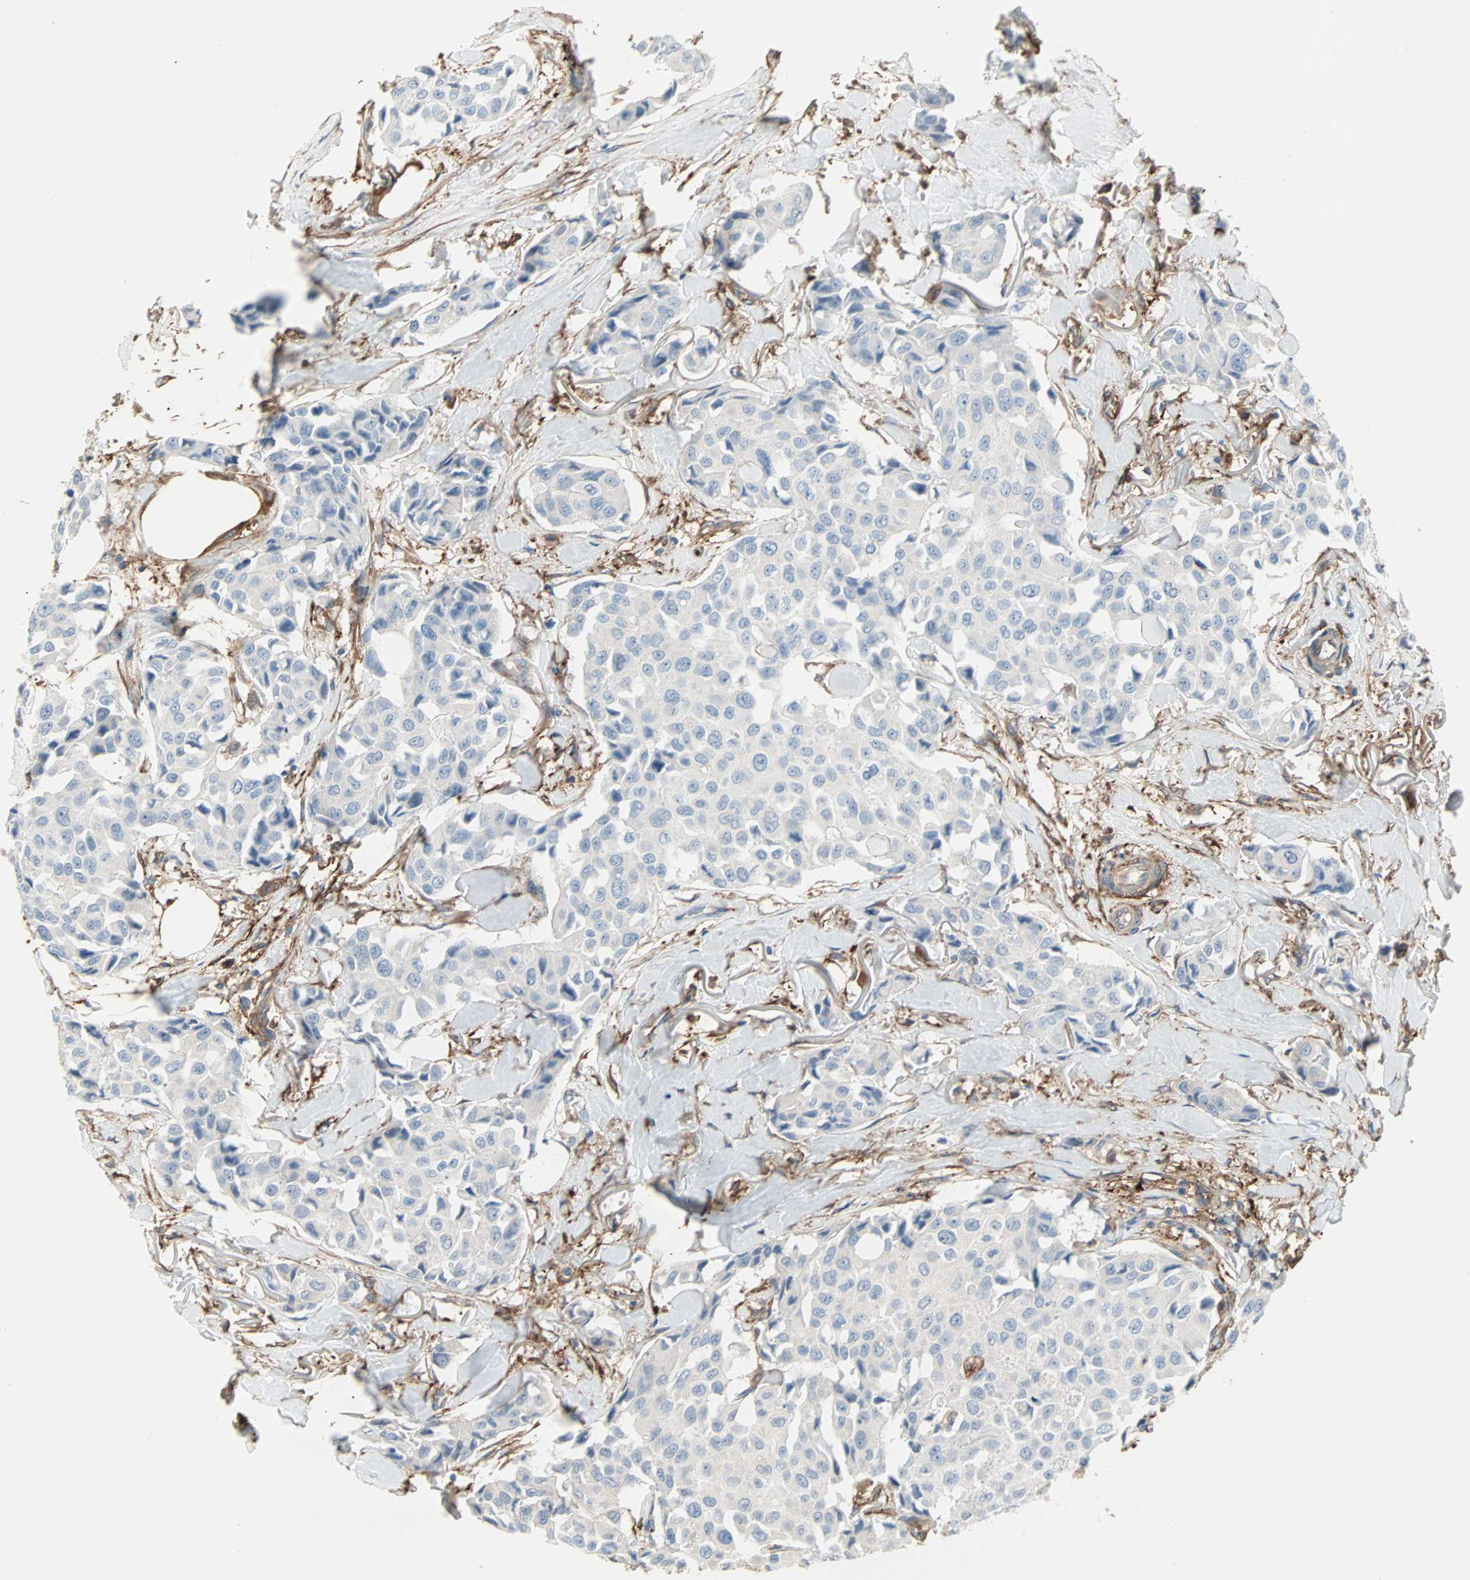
{"staining": {"intensity": "negative", "quantity": "none", "location": "none"}, "tissue": "breast cancer", "cell_type": "Tumor cells", "image_type": "cancer", "snomed": [{"axis": "morphology", "description": "Duct carcinoma"}, {"axis": "topography", "description": "Breast"}], "caption": "A high-resolution image shows IHC staining of invasive ductal carcinoma (breast), which shows no significant staining in tumor cells.", "gene": "EPB41L2", "patient": {"sex": "female", "age": 80}}